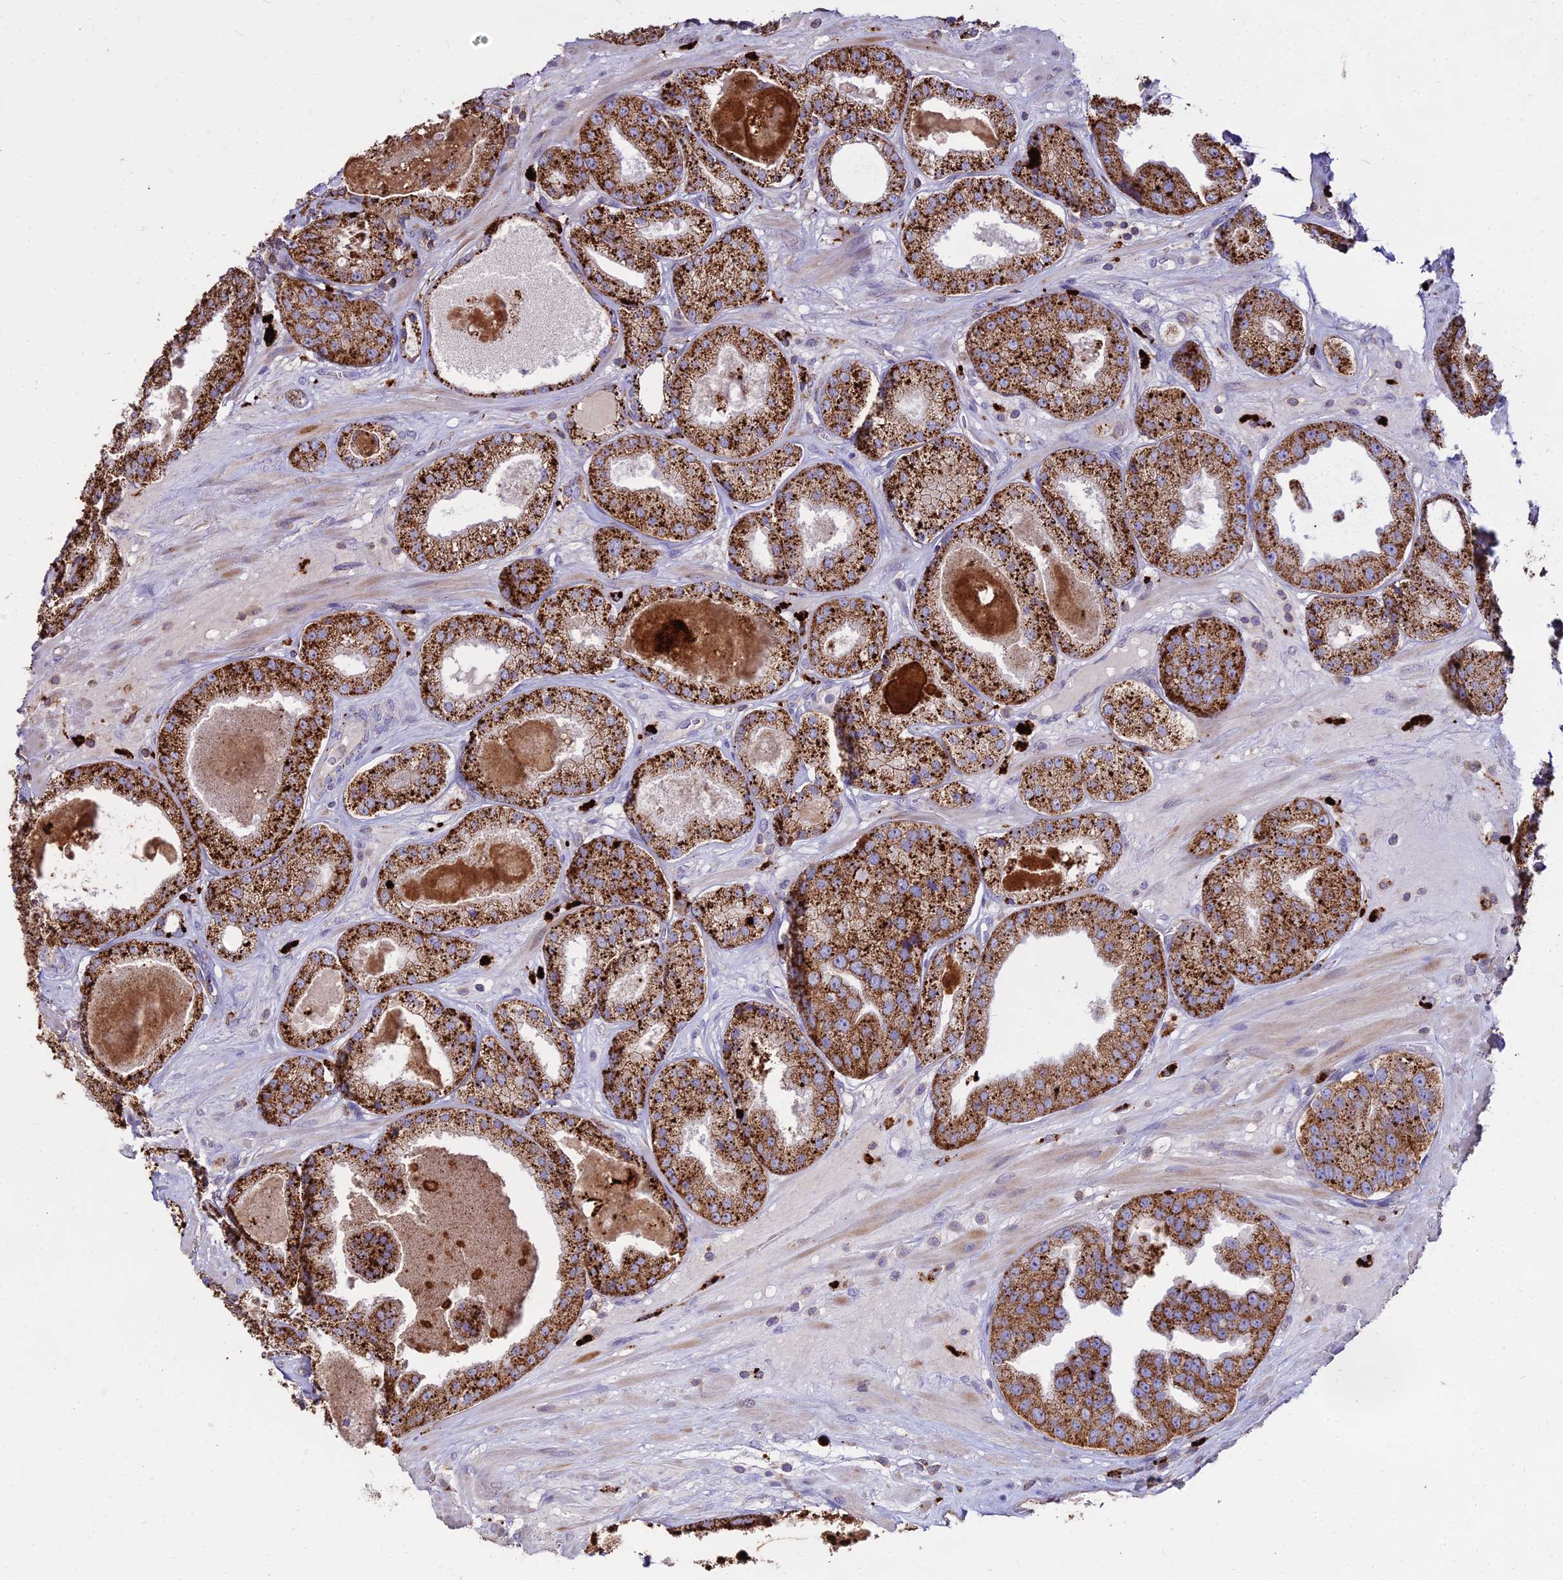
{"staining": {"intensity": "strong", "quantity": ">75%", "location": "cytoplasmic/membranous"}, "tissue": "prostate cancer", "cell_type": "Tumor cells", "image_type": "cancer", "snomed": [{"axis": "morphology", "description": "Adenocarcinoma, High grade"}, {"axis": "topography", "description": "Prostate"}], "caption": "IHC micrograph of neoplastic tissue: human prostate cancer (adenocarcinoma (high-grade)) stained using IHC displays high levels of strong protein expression localized specifically in the cytoplasmic/membranous of tumor cells, appearing as a cytoplasmic/membranous brown color.", "gene": "PNLIPRP3", "patient": {"sex": "male", "age": 63}}